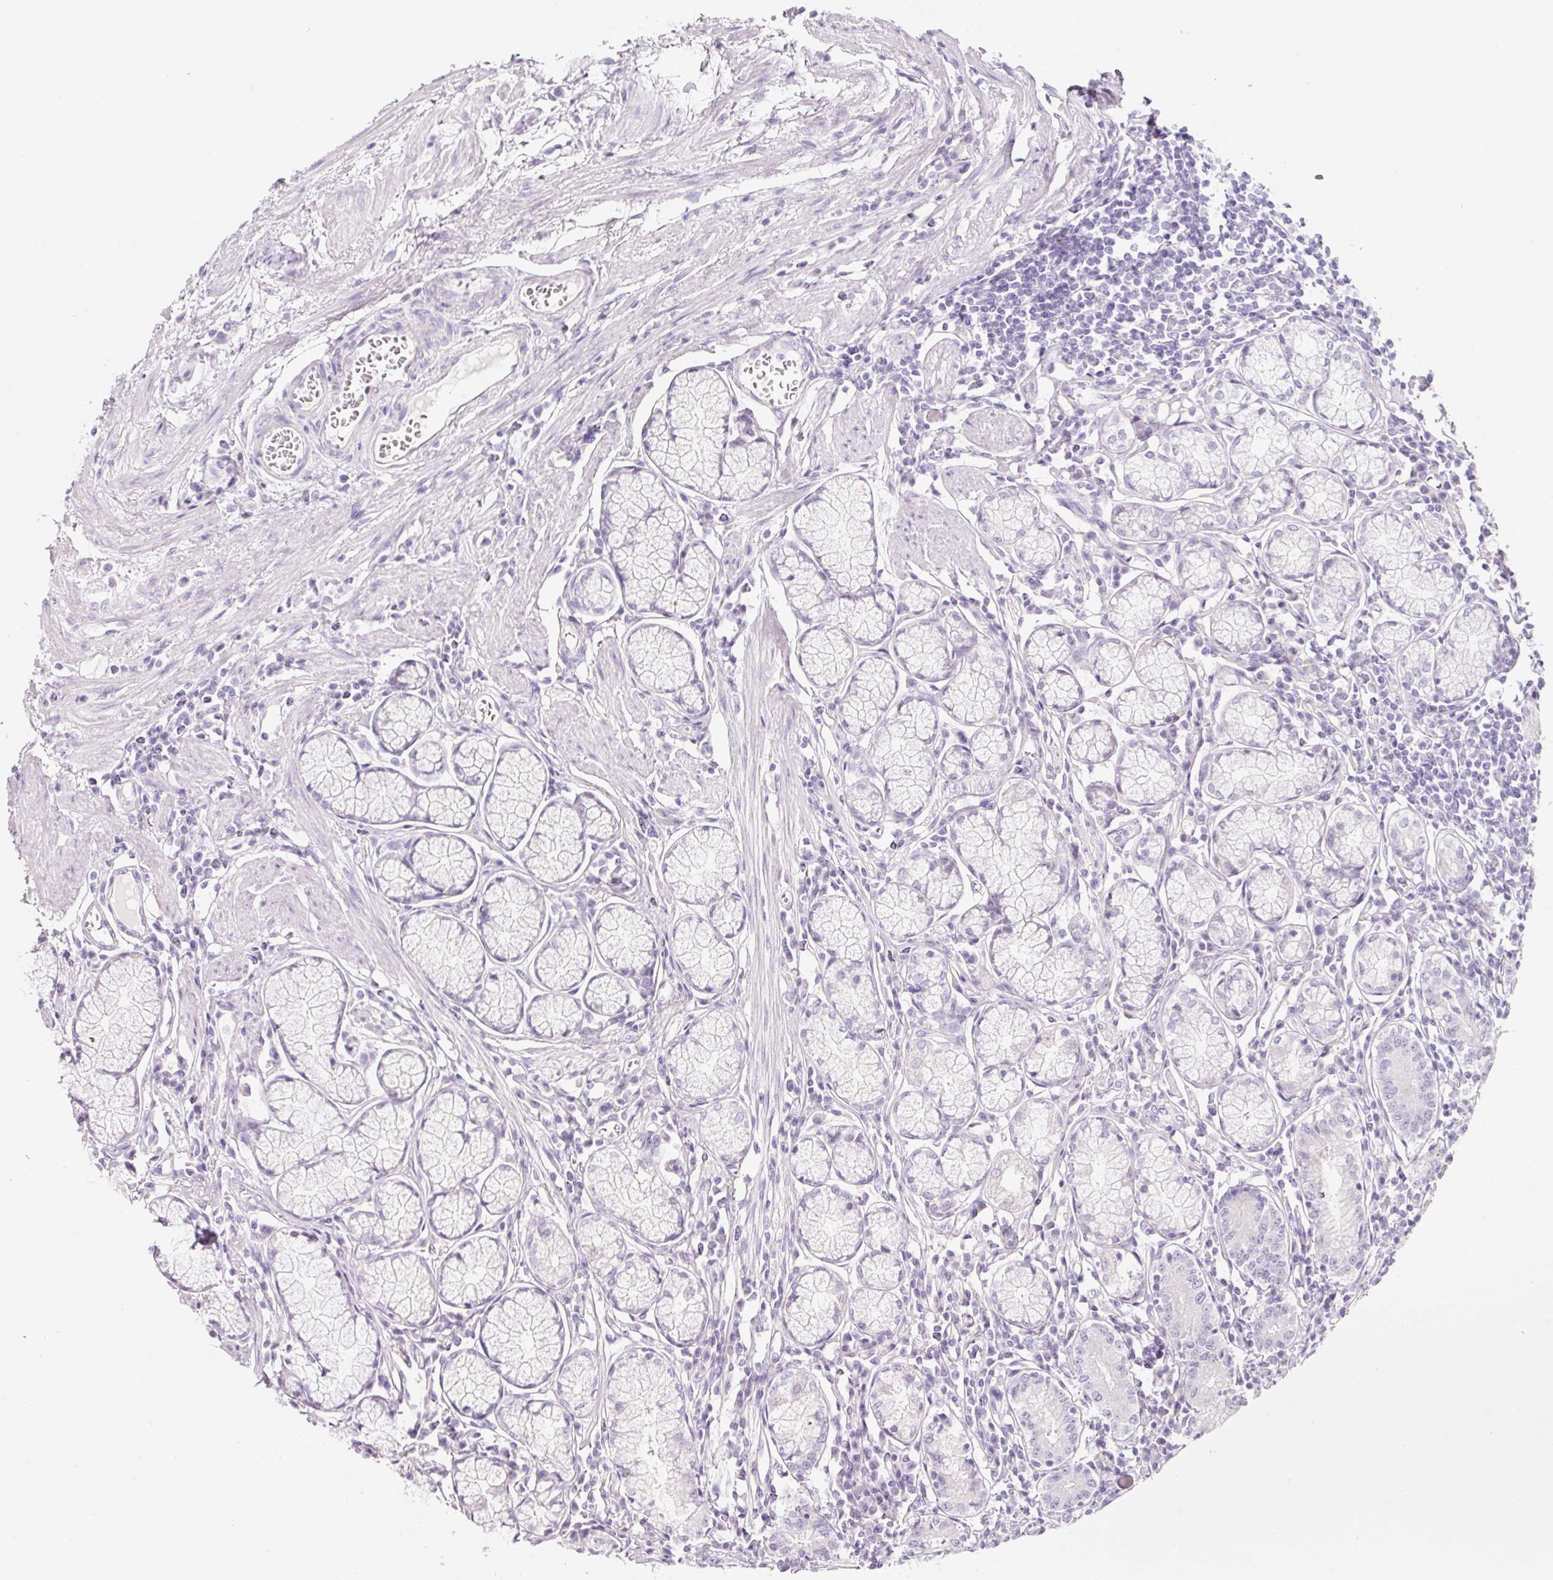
{"staining": {"intensity": "negative", "quantity": "none", "location": "none"}, "tissue": "stomach", "cell_type": "Glandular cells", "image_type": "normal", "snomed": [{"axis": "morphology", "description": "Normal tissue, NOS"}, {"axis": "topography", "description": "Stomach"}], "caption": "The immunohistochemistry (IHC) histopathology image has no significant staining in glandular cells of stomach. The staining is performed using DAB (3,3'-diaminobenzidine) brown chromogen with nuclei counter-stained in using hematoxylin.", "gene": "SLC2A2", "patient": {"sex": "male", "age": 55}}